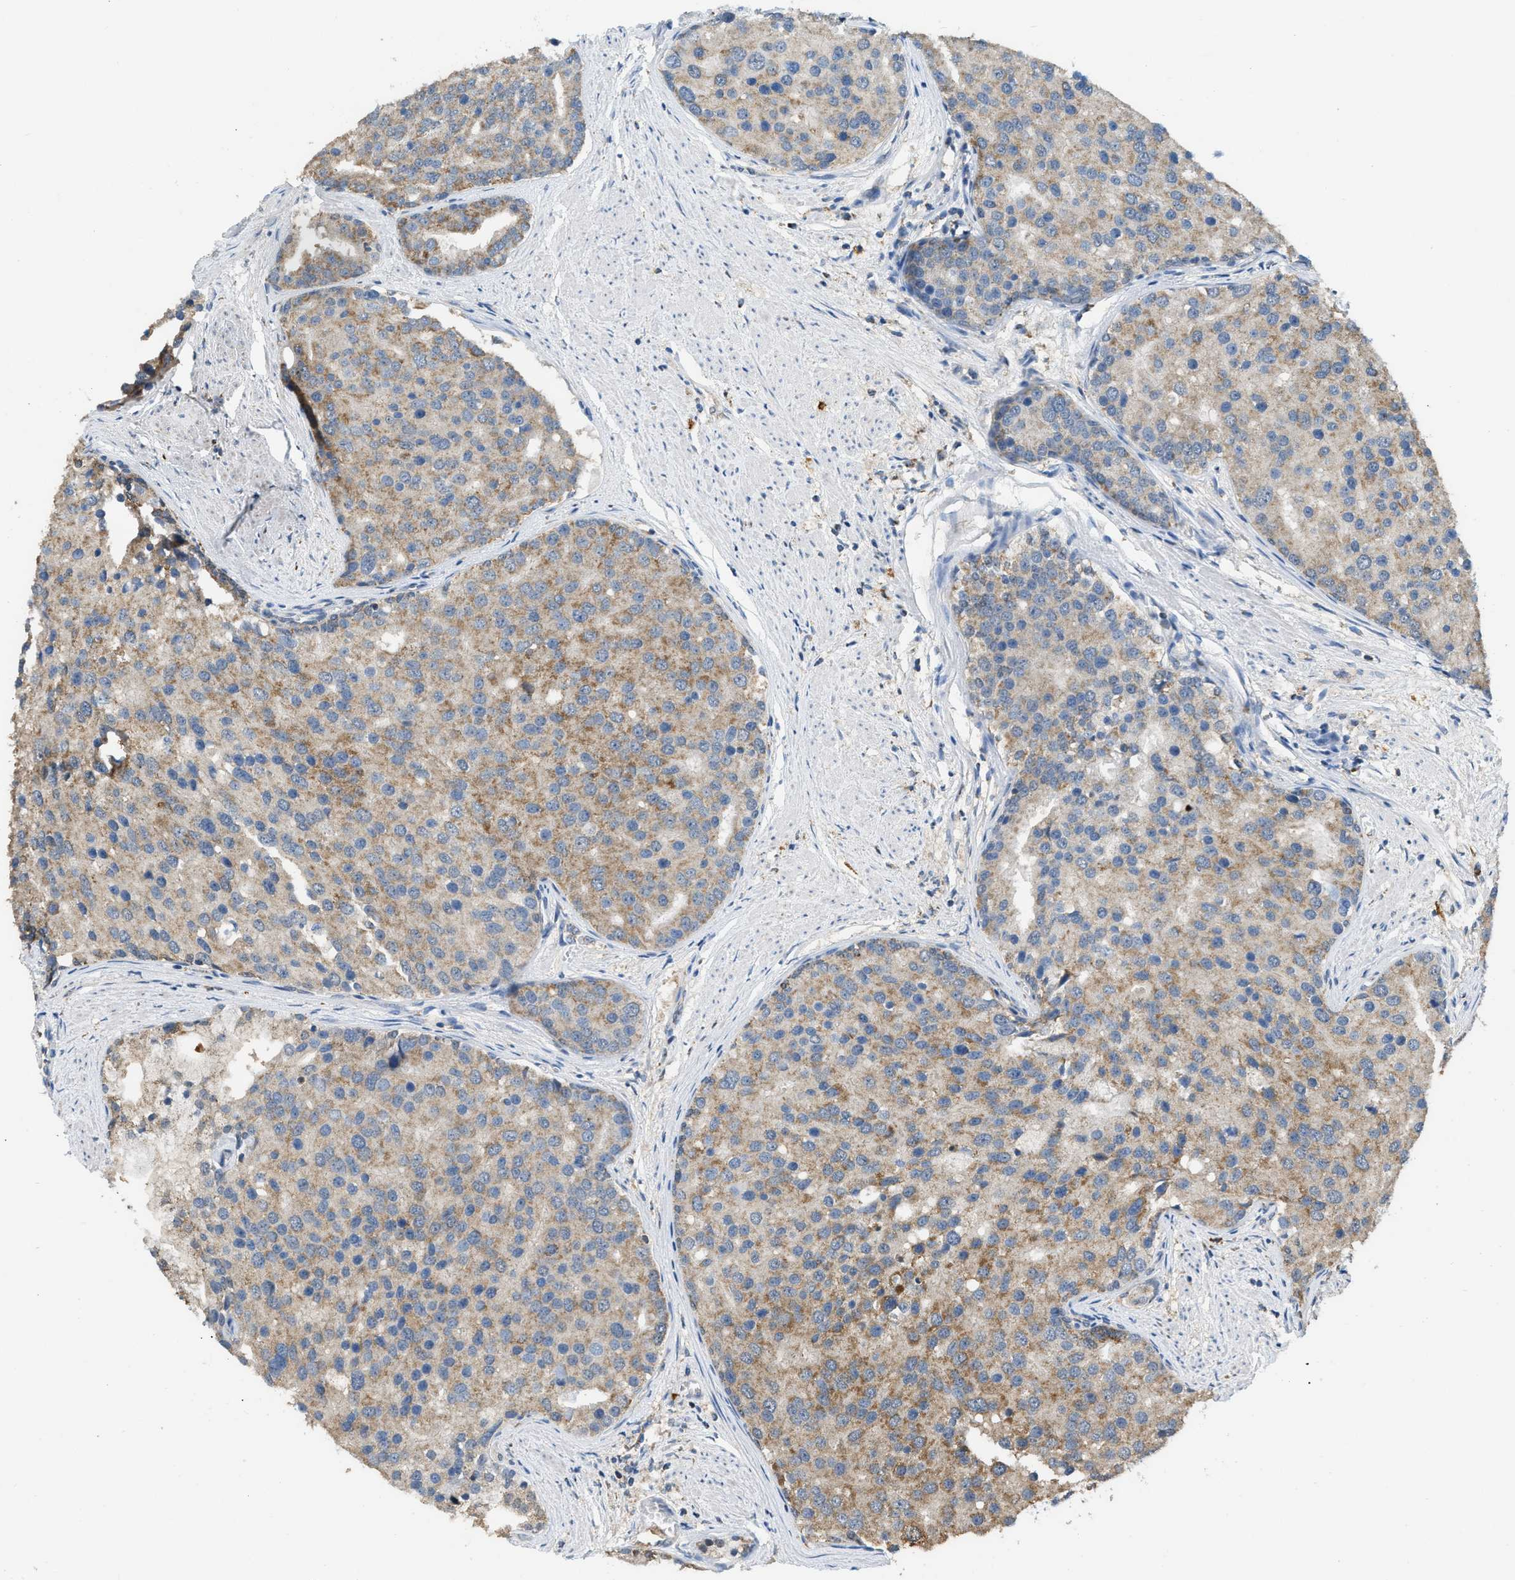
{"staining": {"intensity": "weak", "quantity": ">75%", "location": "cytoplasmic/membranous"}, "tissue": "prostate cancer", "cell_type": "Tumor cells", "image_type": "cancer", "snomed": [{"axis": "morphology", "description": "Adenocarcinoma, High grade"}, {"axis": "topography", "description": "Prostate"}], "caption": "Prostate cancer stained for a protein shows weak cytoplasmic/membranous positivity in tumor cells.", "gene": "ETFB", "patient": {"sex": "male", "age": 50}}